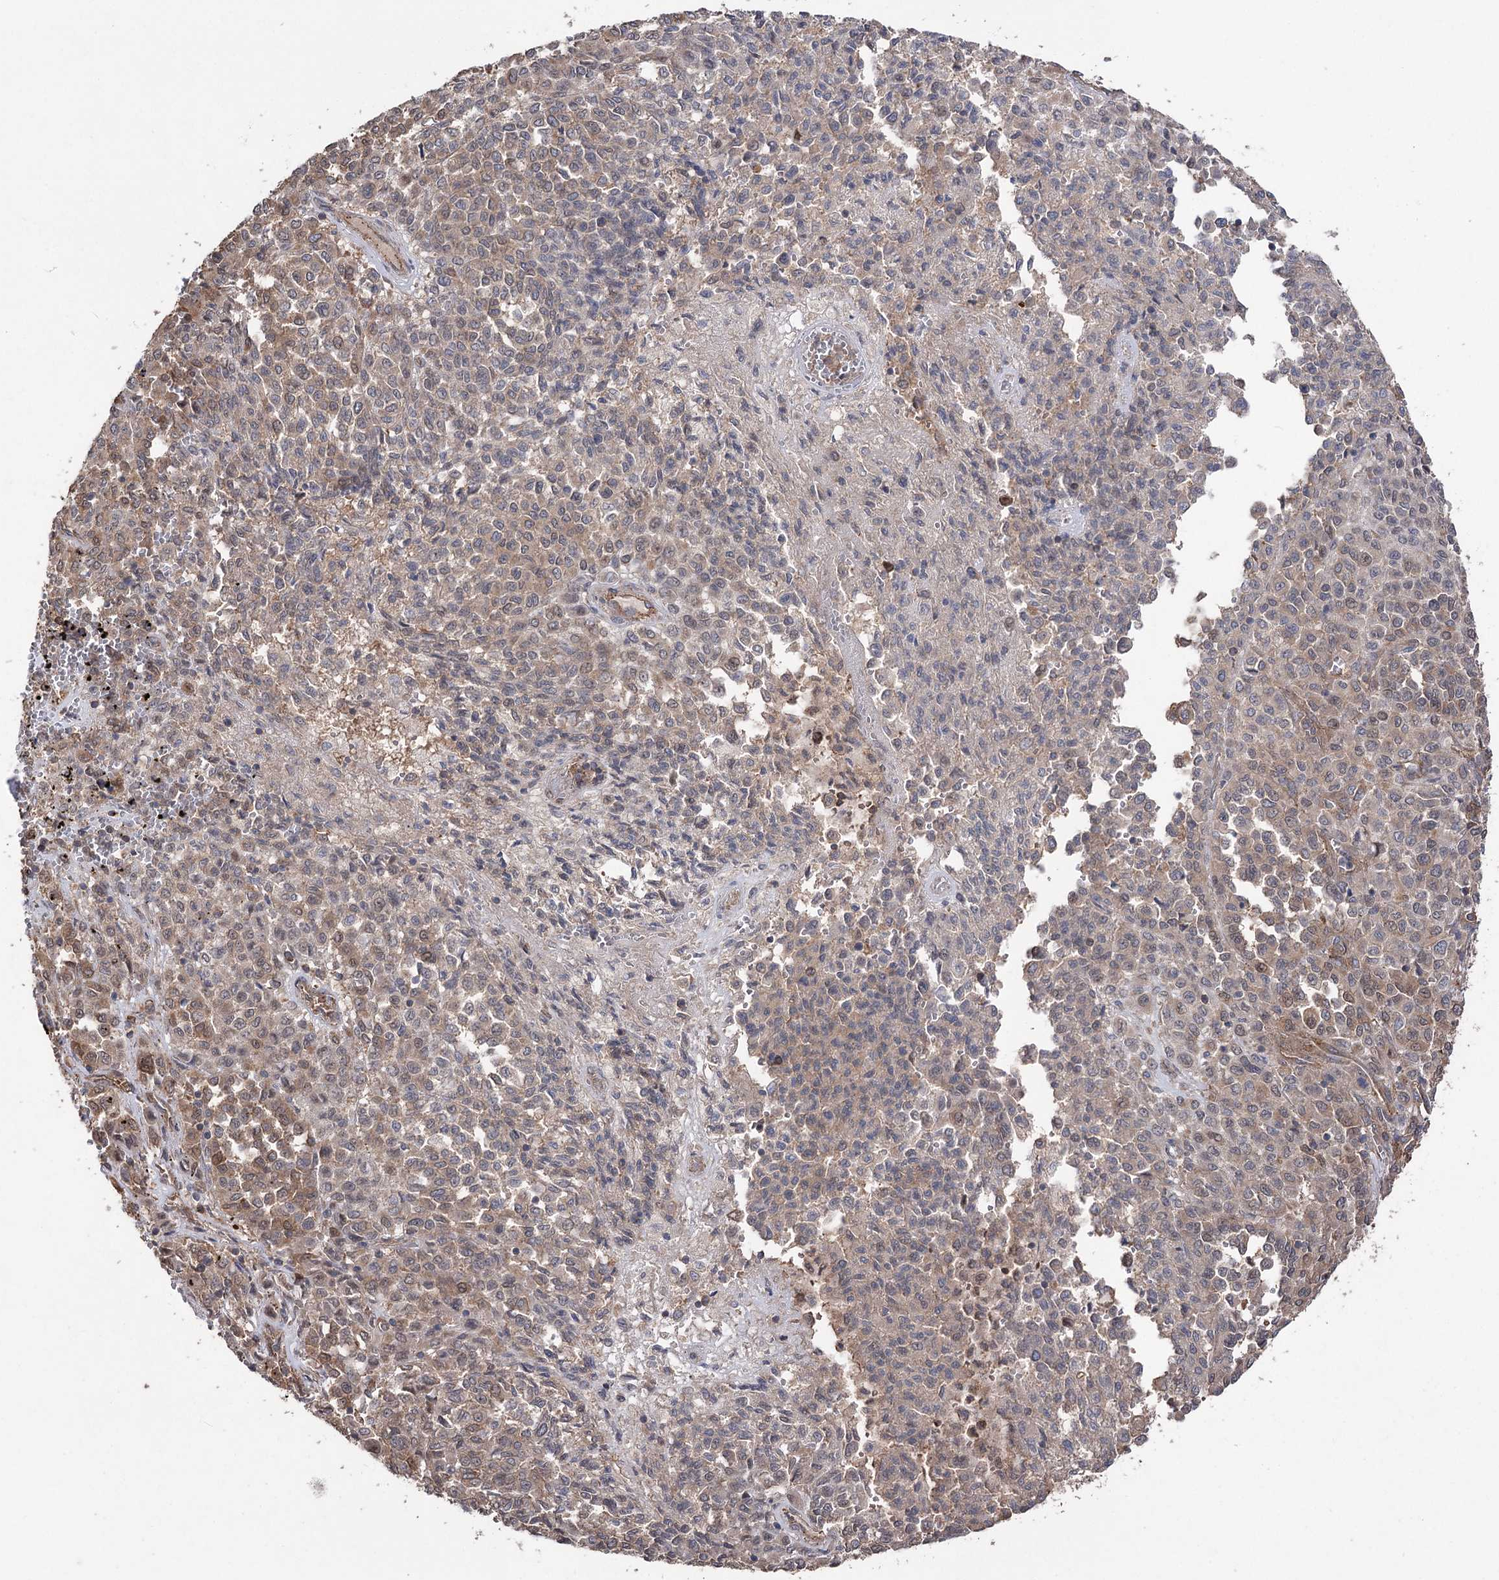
{"staining": {"intensity": "weak", "quantity": "25%-75%", "location": "cytoplasmic/membranous"}, "tissue": "melanoma", "cell_type": "Tumor cells", "image_type": "cancer", "snomed": [{"axis": "morphology", "description": "Malignant melanoma, Metastatic site"}, {"axis": "topography", "description": "Pancreas"}], "caption": "Immunohistochemical staining of melanoma shows low levels of weak cytoplasmic/membranous positivity in about 25%-75% of tumor cells.", "gene": "LARS2", "patient": {"sex": "female", "age": 30}}